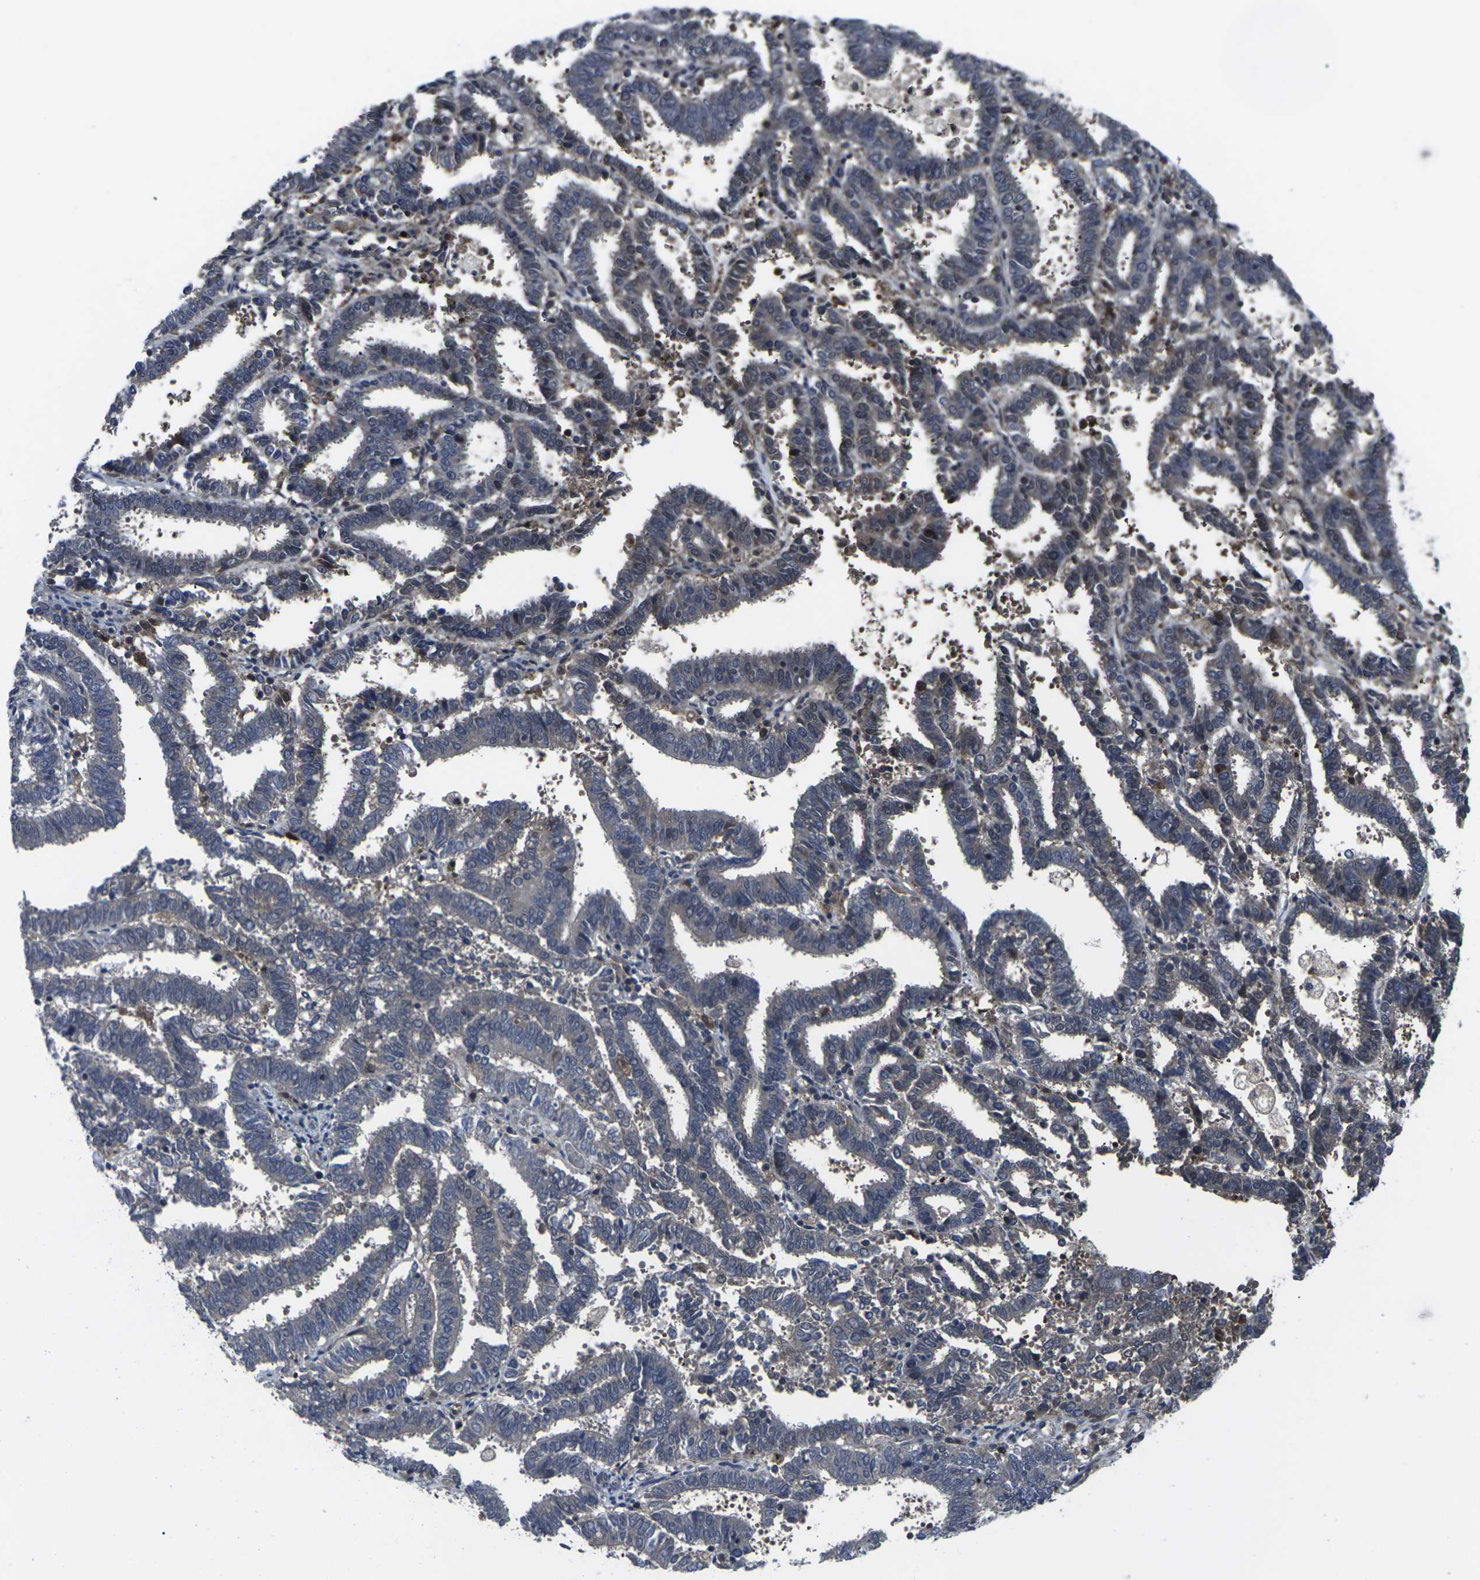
{"staining": {"intensity": "negative", "quantity": "none", "location": "none"}, "tissue": "endometrial cancer", "cell_type": "Tumor cells", "image_type": "cancer", "snomed": [{"axis": "morphology", "description": "Adenocarcinoma, NOS"}, {"axis": "topography", "description": "Uterus"}], "caption": "Immunohistochemical staining of human endometrial adenocarcinoma reveals no significant expression in tumor cells.", "gene": "HPRT1", "patient": {"sex": "female", "age": 83}}